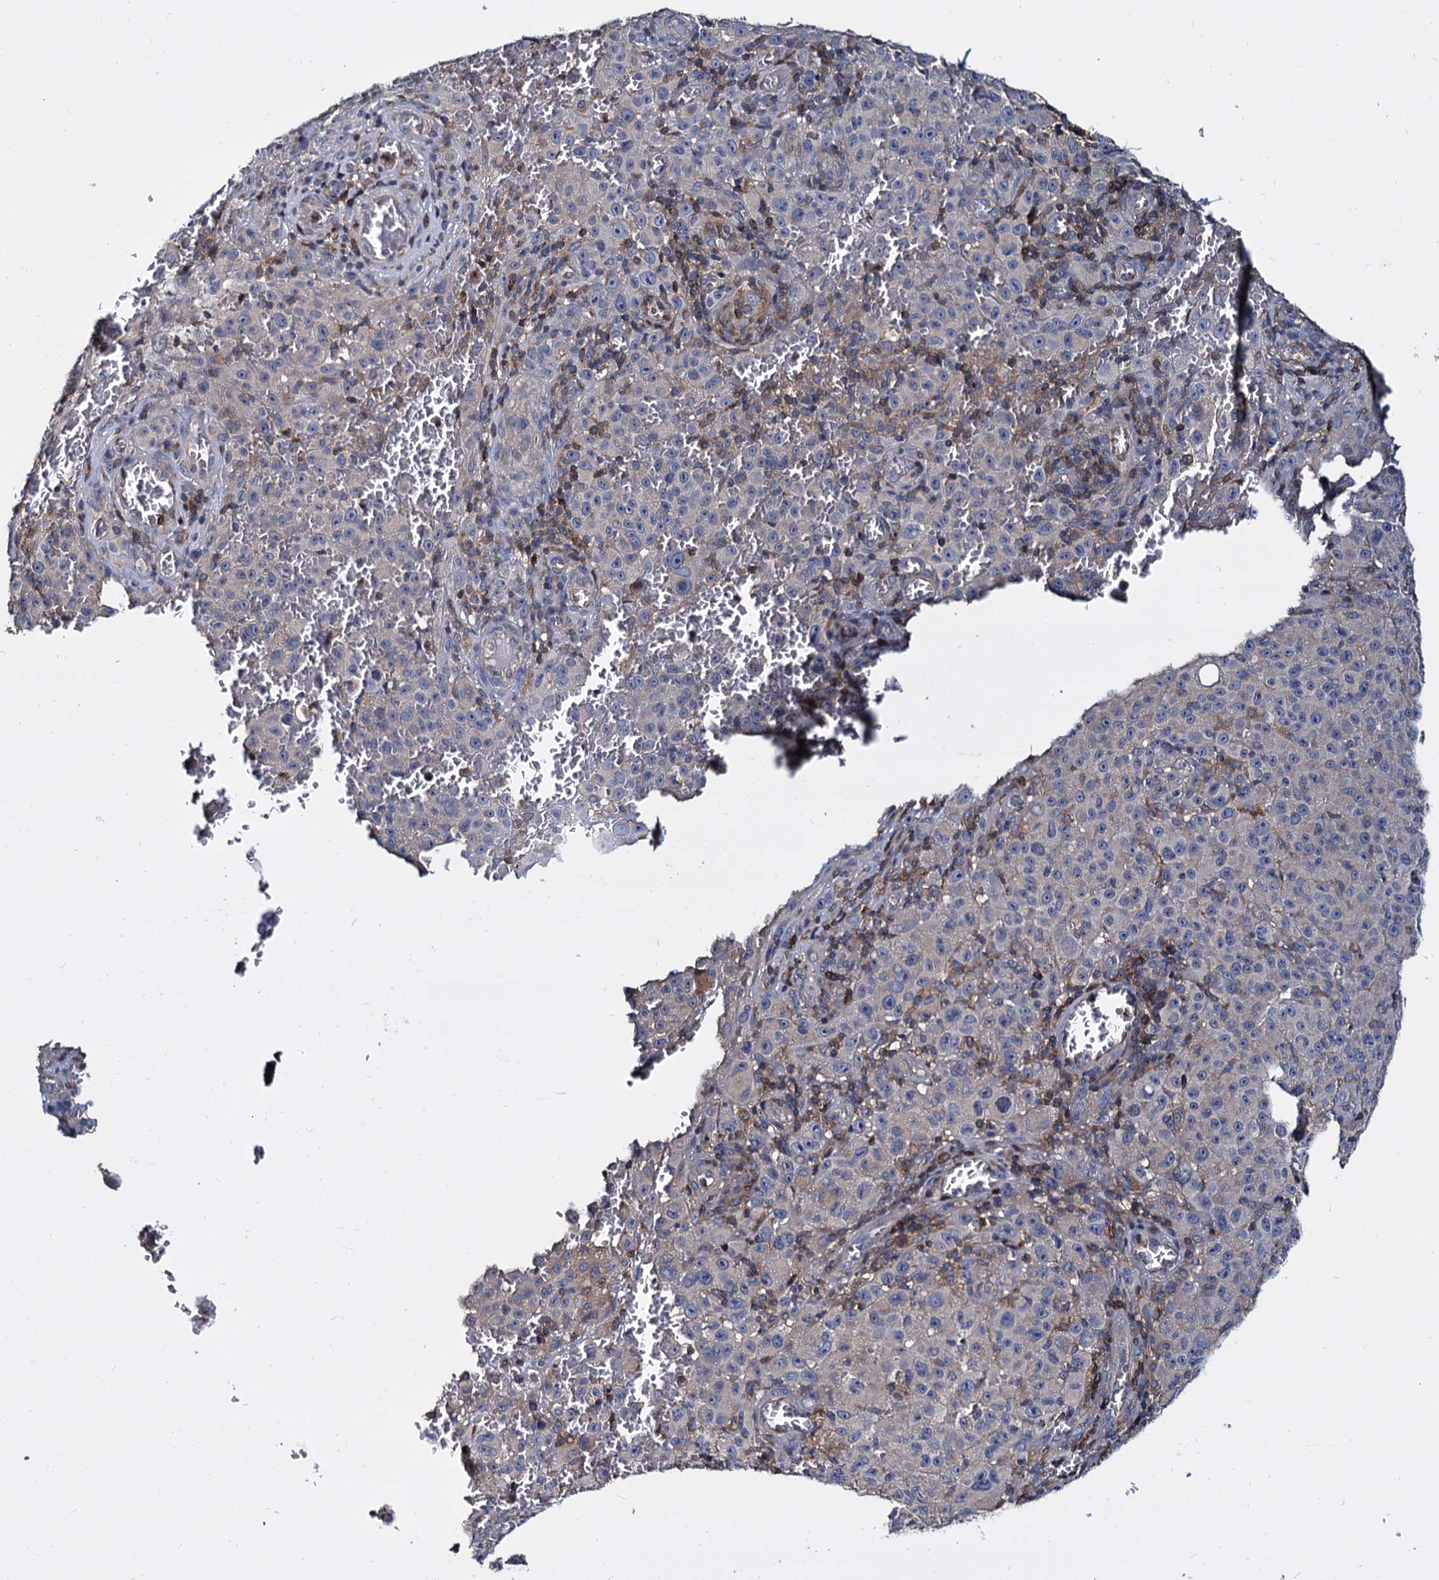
{"staining": {"intensity": "negative", "quantity": "none", "location": "none"}, "tissue": "melanoma", "cell_type": "Tumor cells", "image_type": "cancer", "snomed": [{"axis": "morphology", "description": "Malignant melanoma, NOS"}, {"axis": "topography", "description": "Skin"}], "caption": "Image shows no significant protein positivity in tumor cells of melanoma.", "gene": "ANKRD13A", "patient": {"sex": "female", "age": 82}}